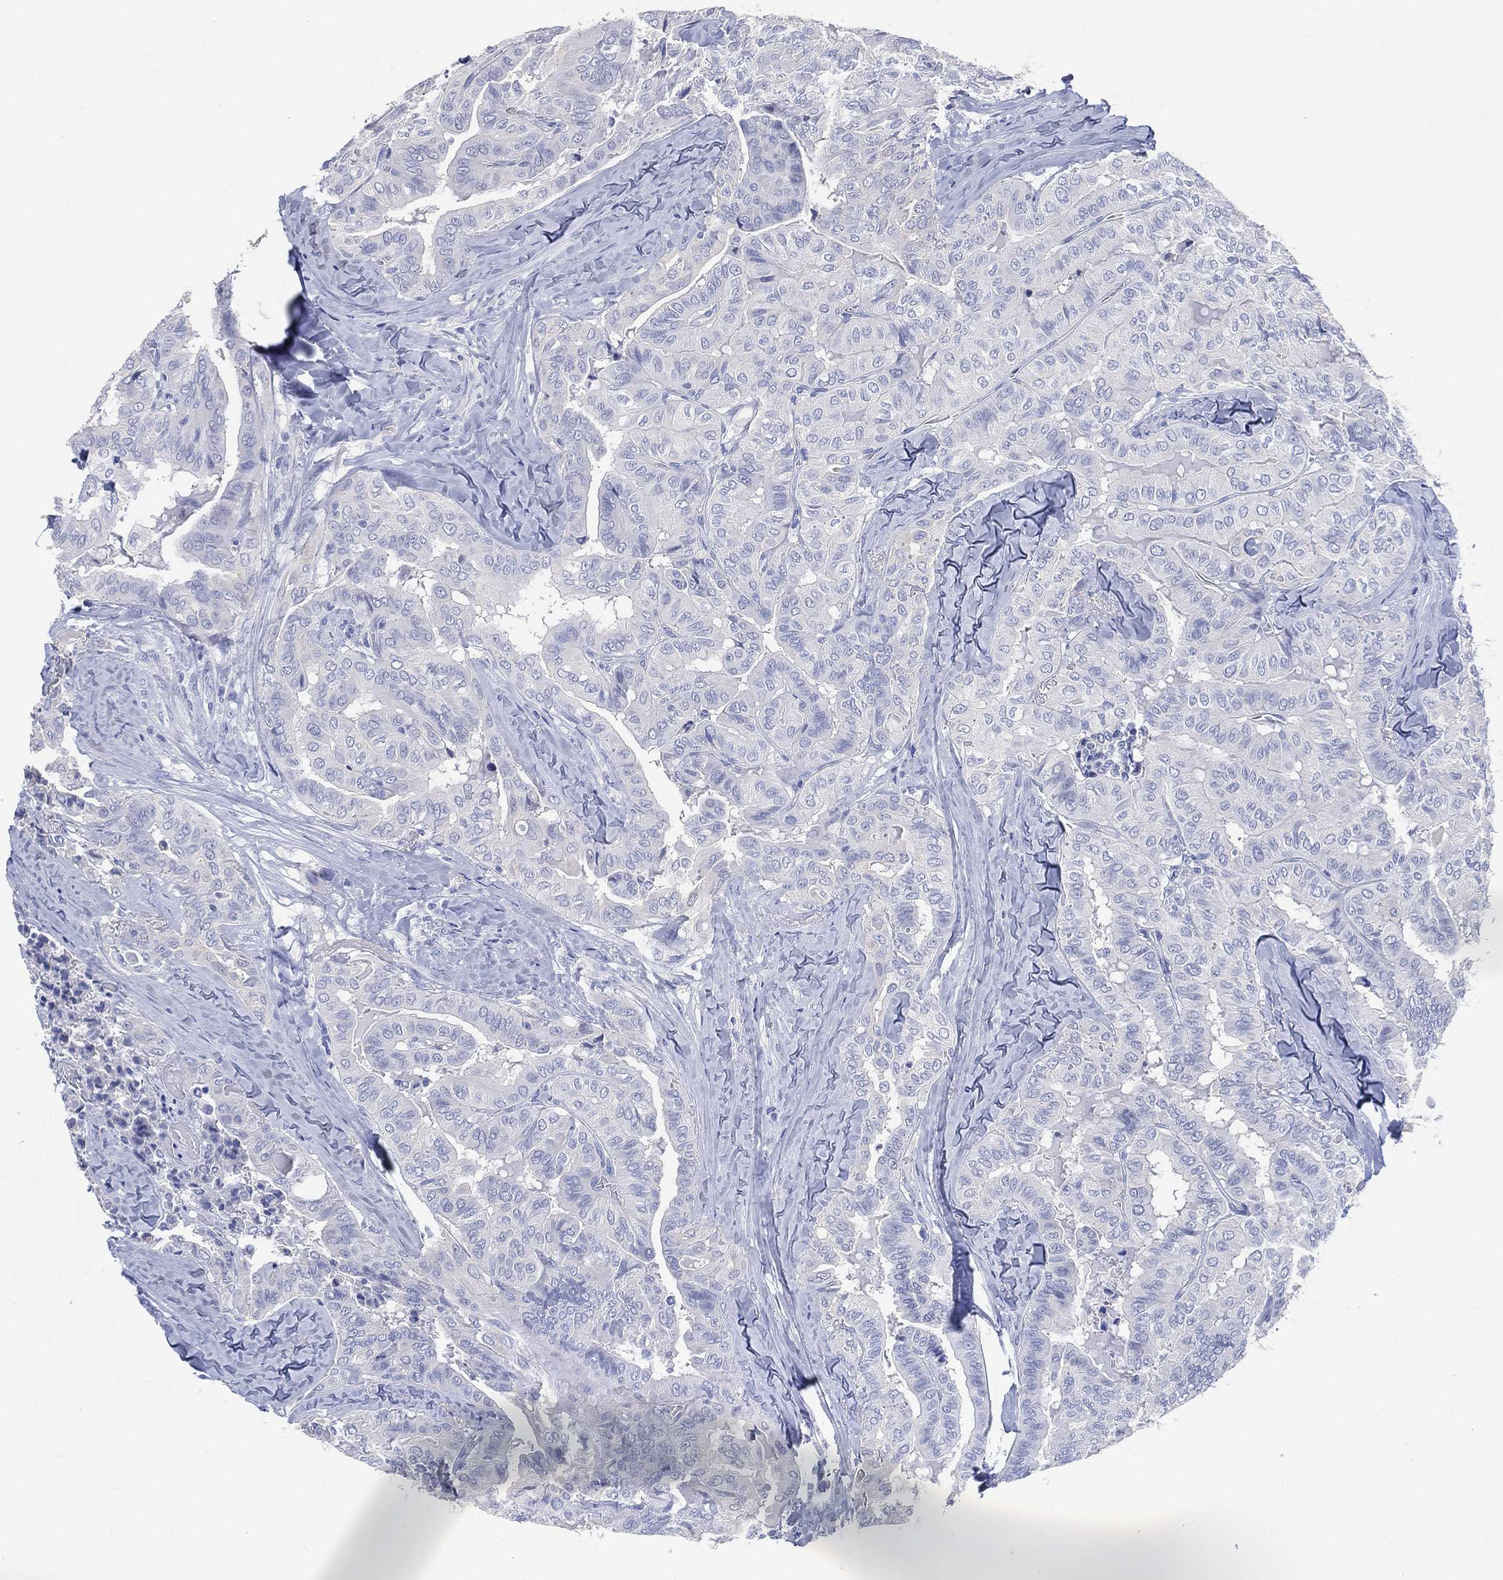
{"staining": {"intensity": "negative", "quantity": "none", "location": "none"}, "tissue": "thyroid cancer", "cell_type": "Tumor cells", "image_type": "cancer", "snomed": [{"axis": "morphology", "description": "Papillary adenocarcinoma, NOS"}, {"axis": "topography", "description": "Thyroid gland"}], "caption": "Immunohistochemical staining of thyroid papillary adenocarcinoma shows no significant staining in tumor cells.", "gene": "FMO1", "patient": {"sex": "female", "age": 68}}